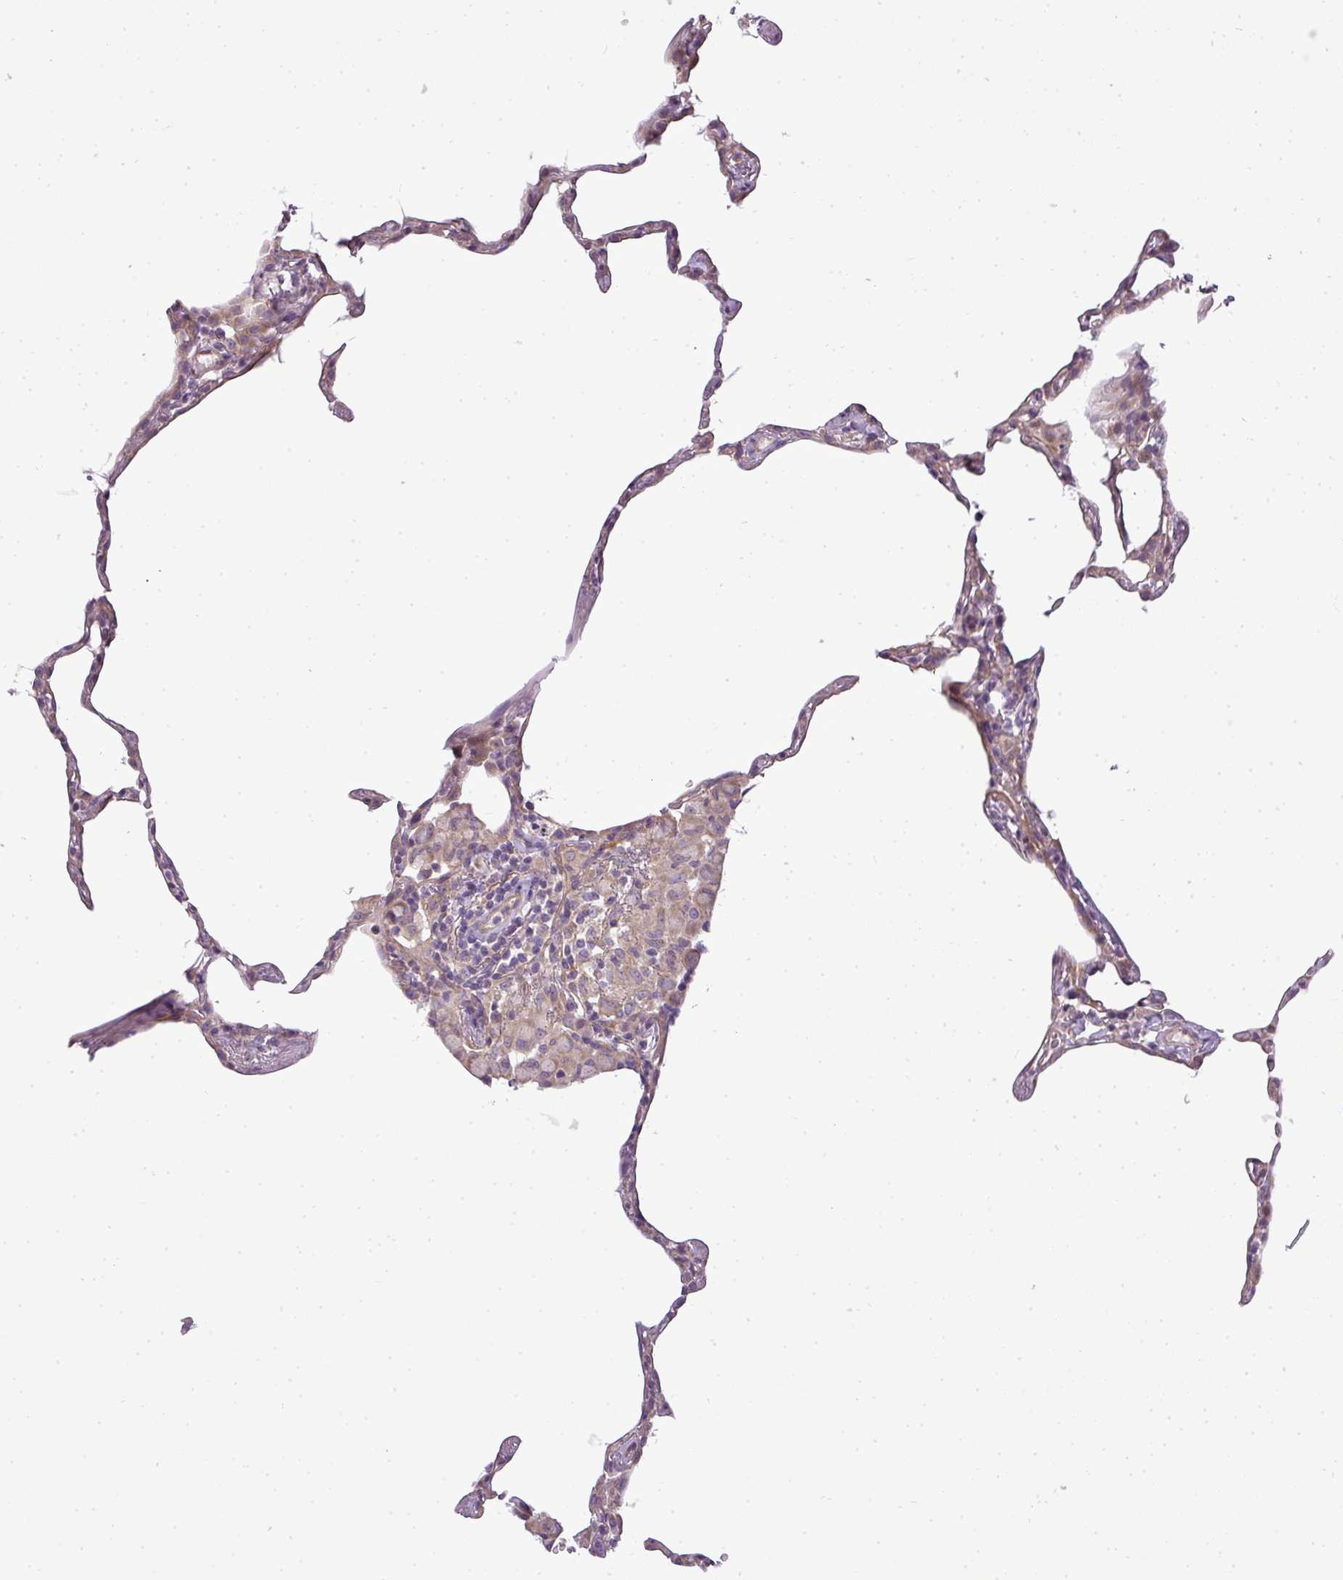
{"staining": {"intensity": "weak", "quantity": "25%-75%", "location": "cytoplasmic/membranous"}, "tissue": "lung", "cell_type": "Alveolar cells", "image_type": "normal", "snomed": [{"axis": "morphology", "description": "Normal tissue, NOS"}, {"axis": "topography", "description": "Lung"}], "caption": "Protein staining displays weak cytoplasmic/membranous staining in approximately 25%-75% of alveolar cells in benign lung.", "gene": "ZDHHC1", "patient": {"sex": "female", "age": 57}}